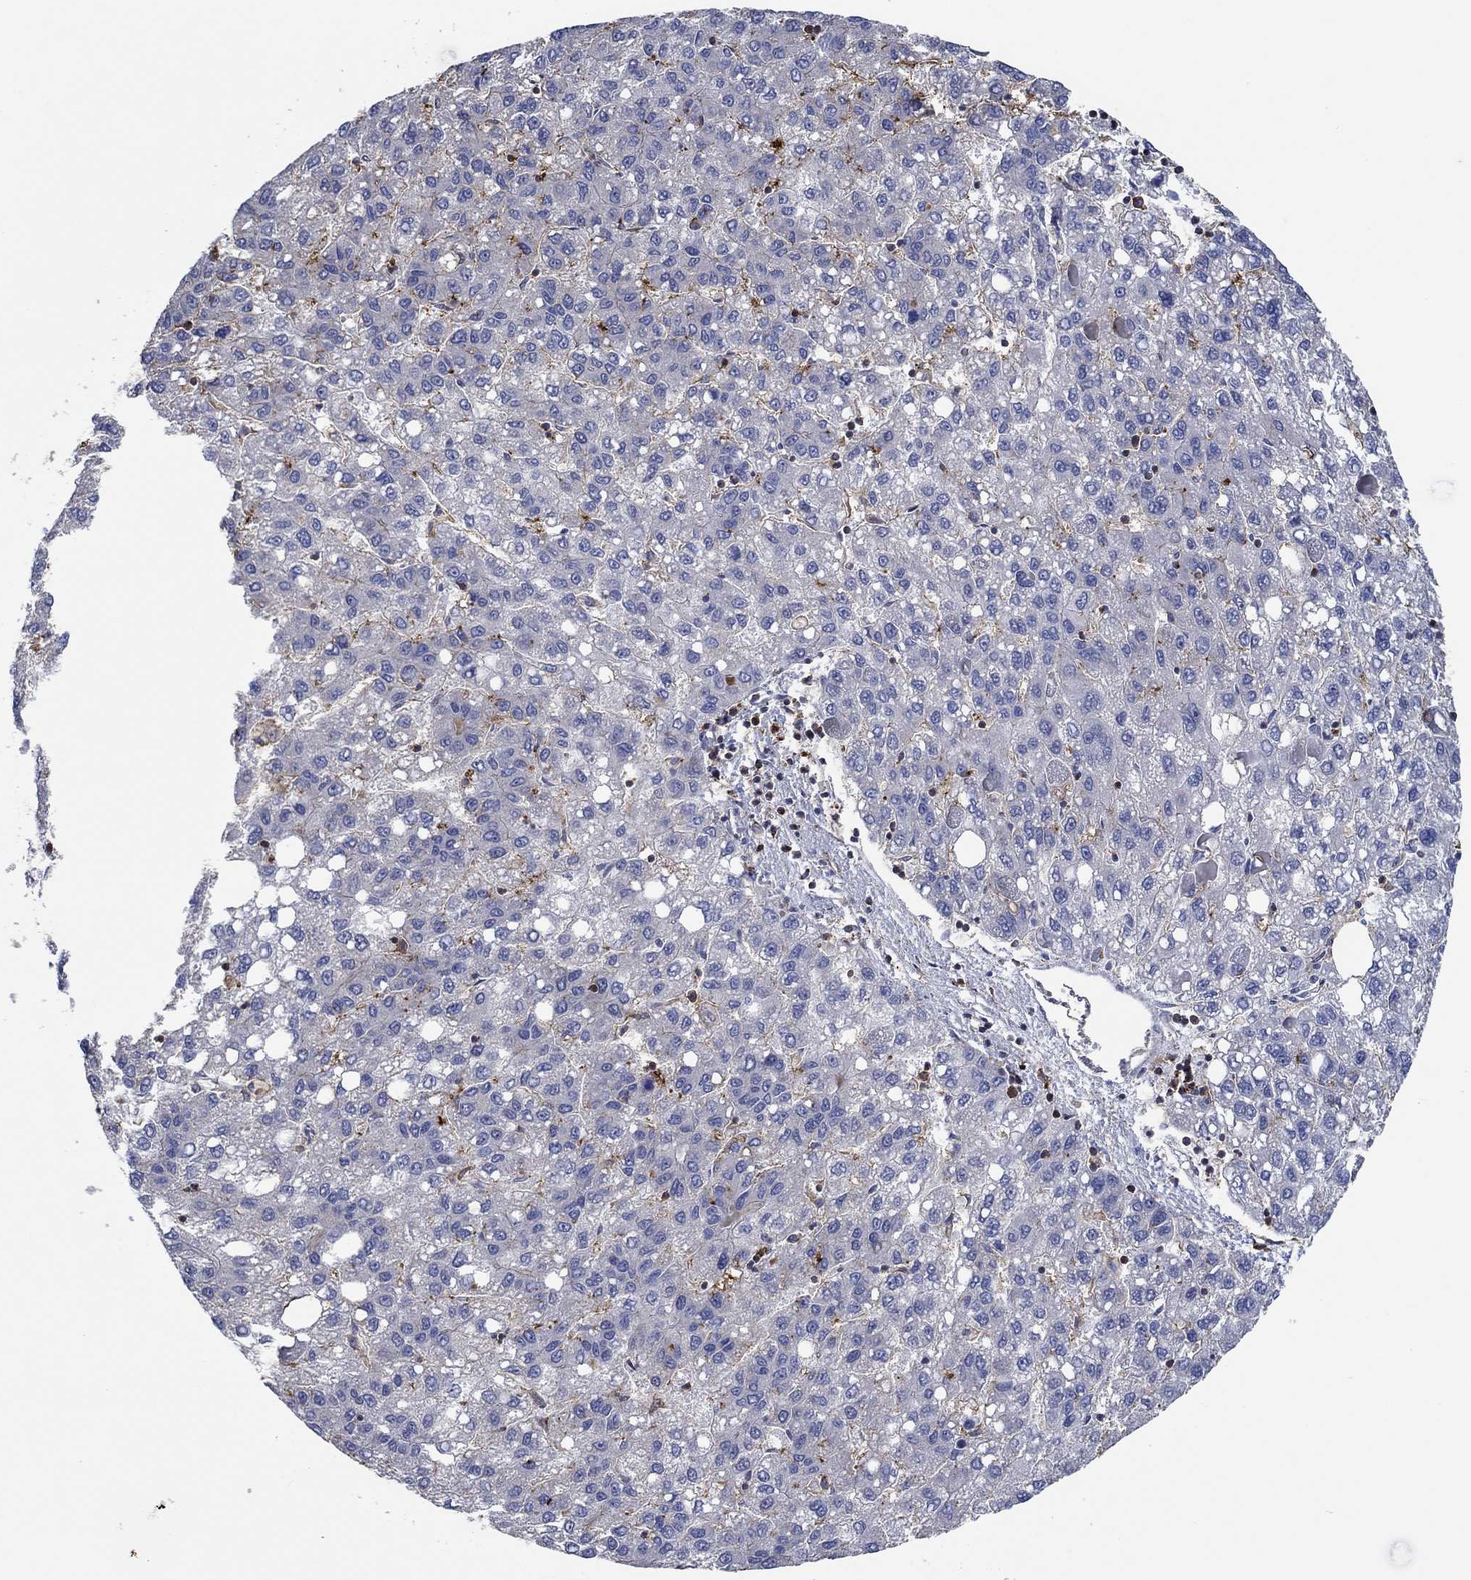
{"staining": {"intensity": "negative", "quantity": "none", "location": "none"}, "tissue": "liver cancer", "cell_type": "Tumor cells", "image_type": "cancer", "snomed": [{"axis": "morphology", "description": "Carcinoma, Hepatocellular, NOS"}, {"axis": "topography", "description": "Liver"}], "caption": "IHC image of human hepatocellular carcinoma (liver) stained for a protein (brown), which shows no expression in tumor cells.", "gene": "TNFAIP8L3", "patient": {"sex": "female", "age": 82}}